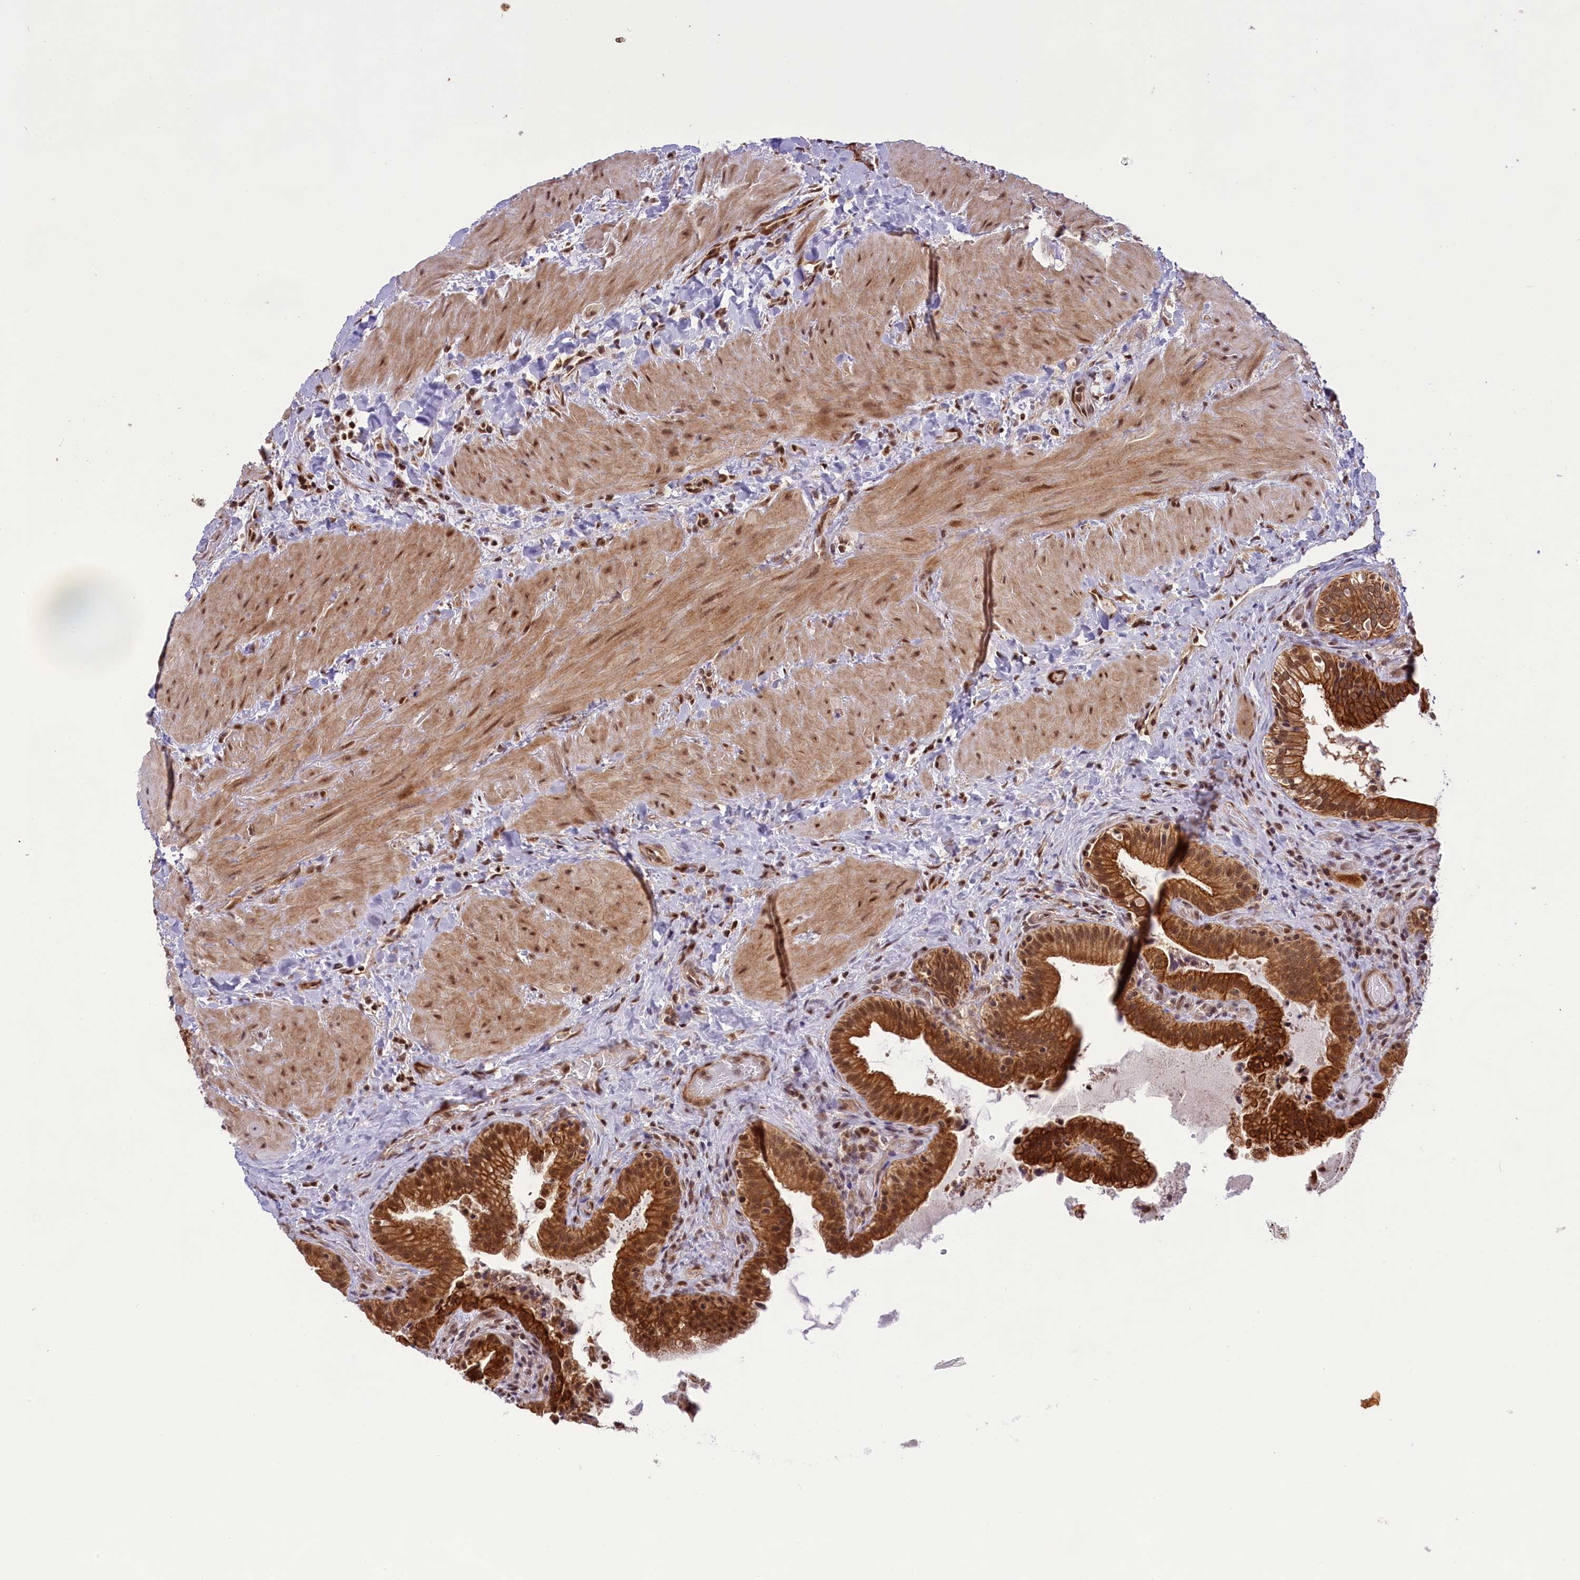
{"staining": {"intensity": "strong", "quantity": ">75%", "location": "cytoplasmic/membranous,nuclear"}, "tissue": "gallbladder", "cell_type": "Glandular cells", "image_type": "normal", "snomed": [{"axis": "morphology", "description": "Normal tissue, NOS"}, {"axis": "topography", "description": "Gallbladder"}], "caption": "Immunohistochemistry (IHC) micrograph of unremarkable gallbladder: human gallbladder stained using immunohistochemistry exhibits high levels of strong protein expression localized specifically in the cytoplasmic/membranous,nuclear of glandular cells, appearing as a cytoplasmic/membranous,nuclear brown color.", "gene": "CARD8", "patient": {"sex": "male", "age": 24}}